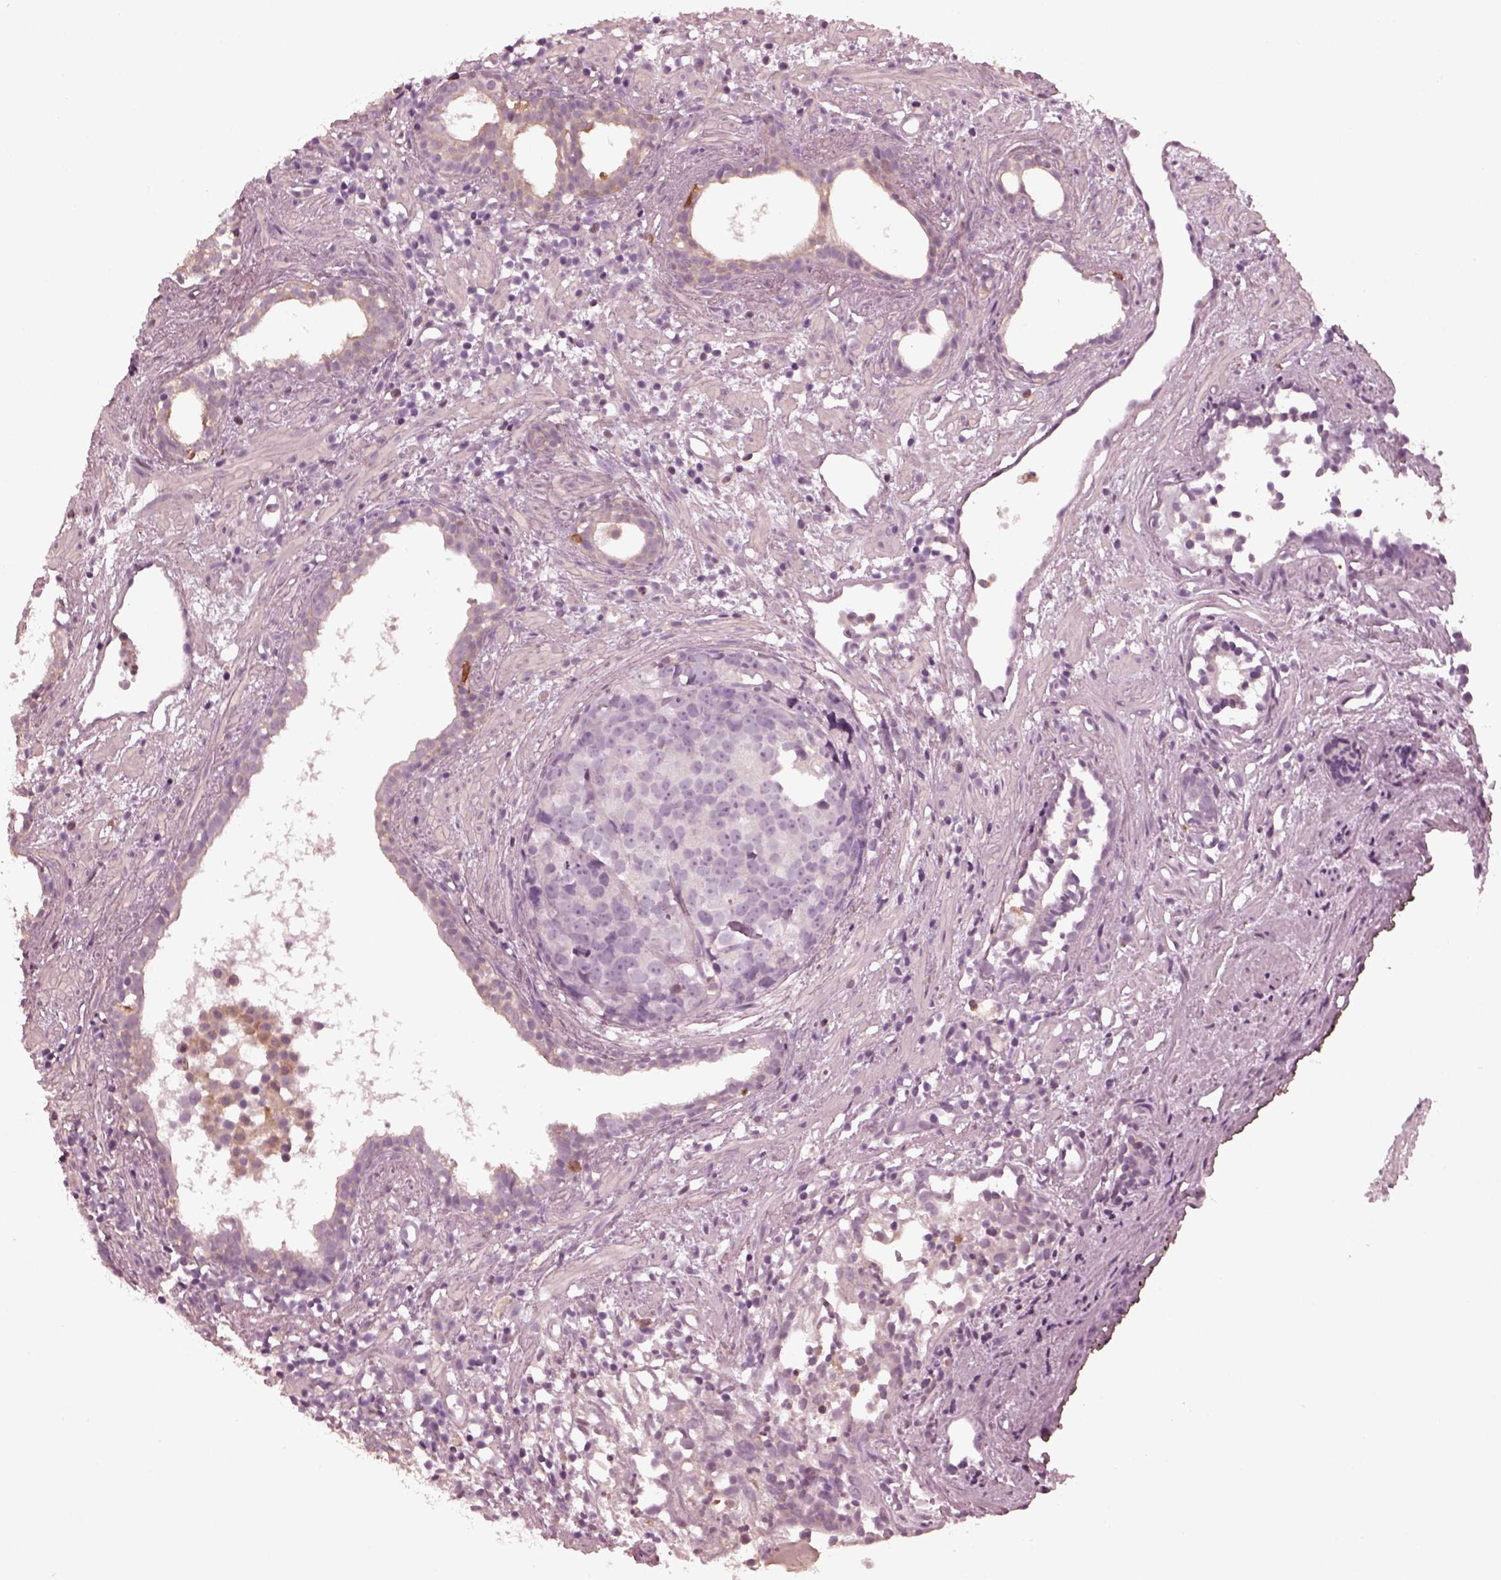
{"staining": {"intensity": "negative", "quantity": "none", "location": "none"}, "tissue": "prostate cancer", "cell_type": "Tumor cells", "image_type": "cancer", "snomed": [{"axis": "morphology", "description": "Adenocarcinoma, High grade"}, {"axis": "topography", "description": "Prostate"}], "caption": "A micrograph of human high-grade adenocarcinoma (prostate) is negative for staining in tumor cells. Nuclei are stained in blue.", "gene": "PSTPIP2", "patient": {"sex": "male", "age": 83}}